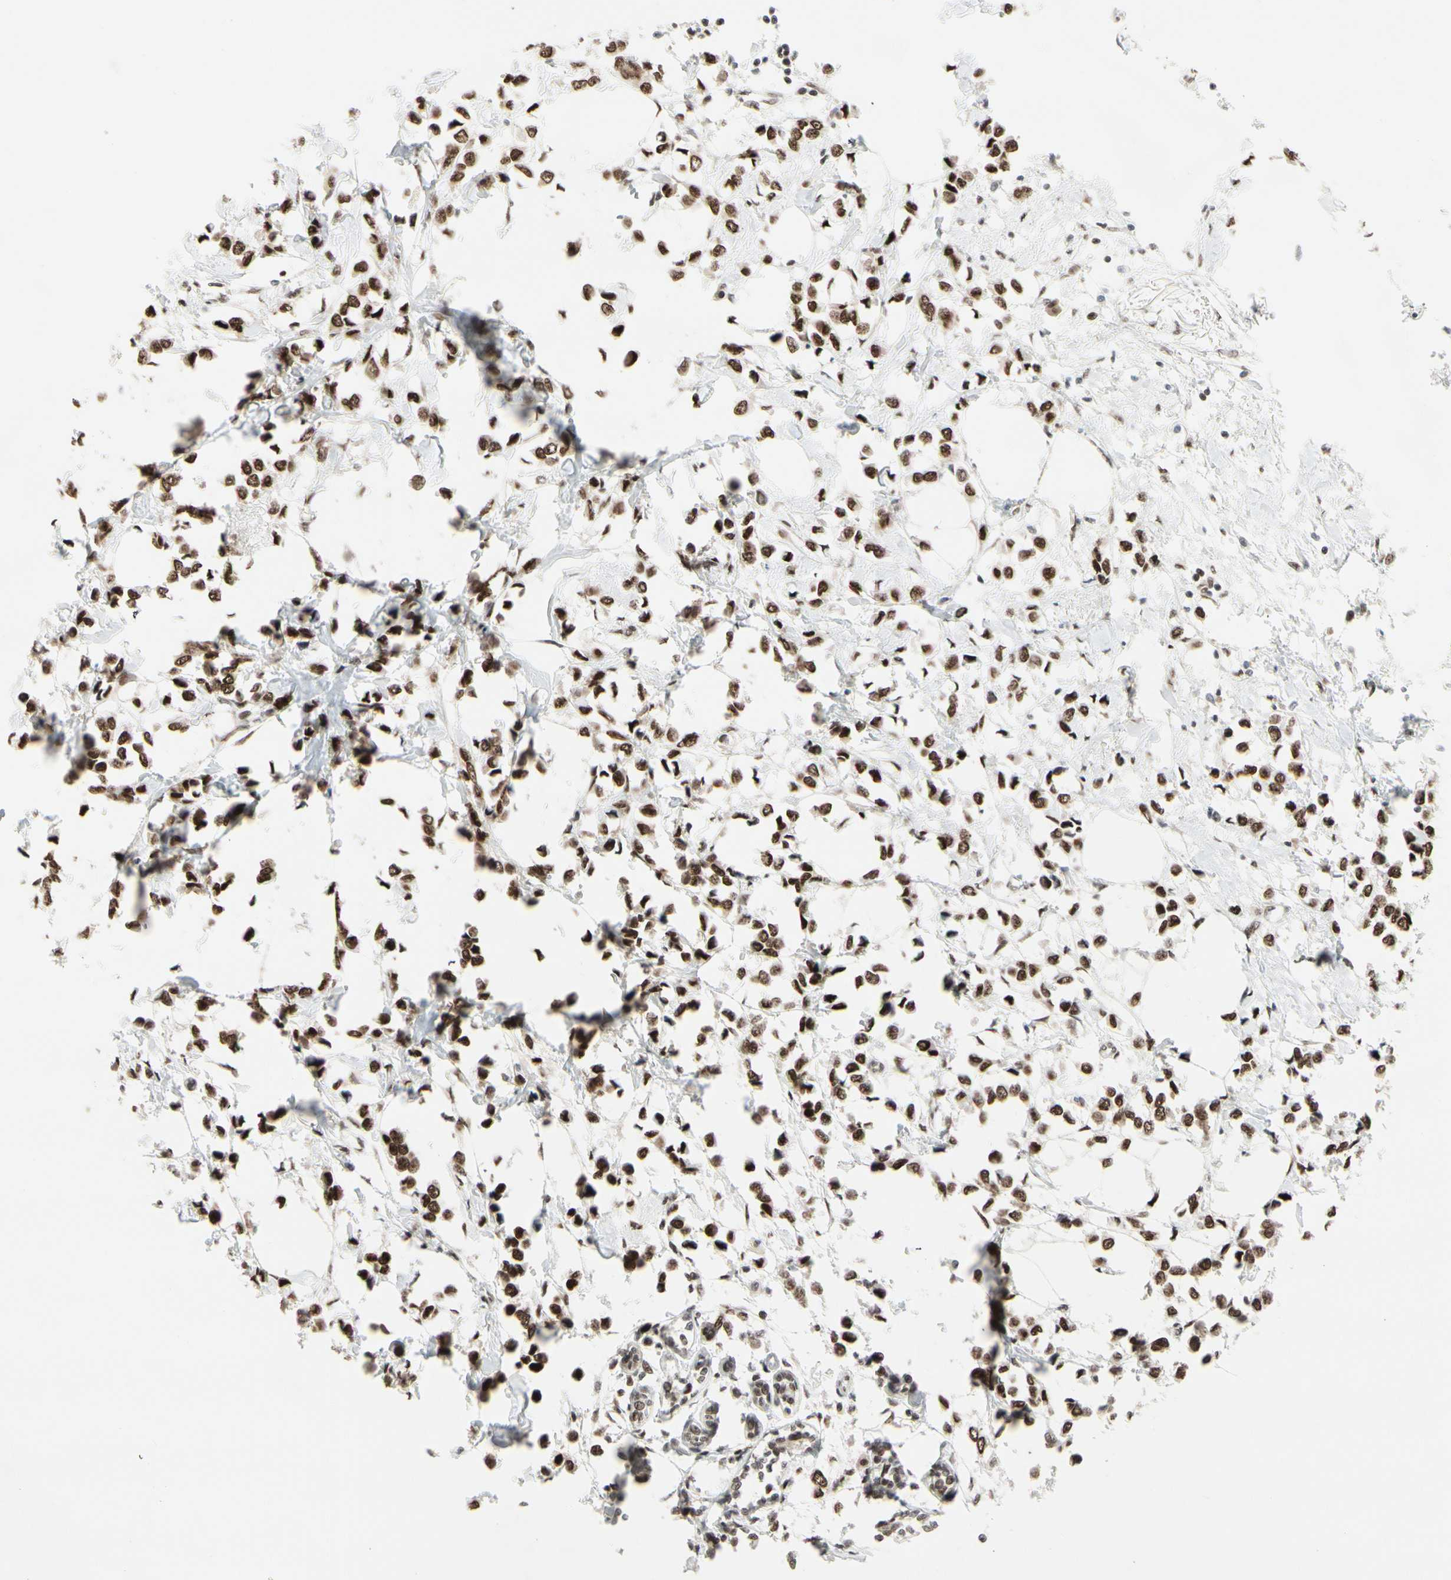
{"staining": {"intensity": "strong", "quantity": ">75%", "location": "nuclear"}, "tissue": "breast cancer", "cell_type": "Tumor cells", "image_type": "cancer", "snomed": [{"axis": "morphology", "description": "Lobular carcinoma"}, {"axis": "topography", "description": "Breast"}], "caption": "The photomicrograph demonstrates staining of breast lobular carcinoma, revealing strong nuclear protein staining (brown color) within tumor cells.", "gene": "CHAMP1", "patient": {"sex": "female", "age": 51}}